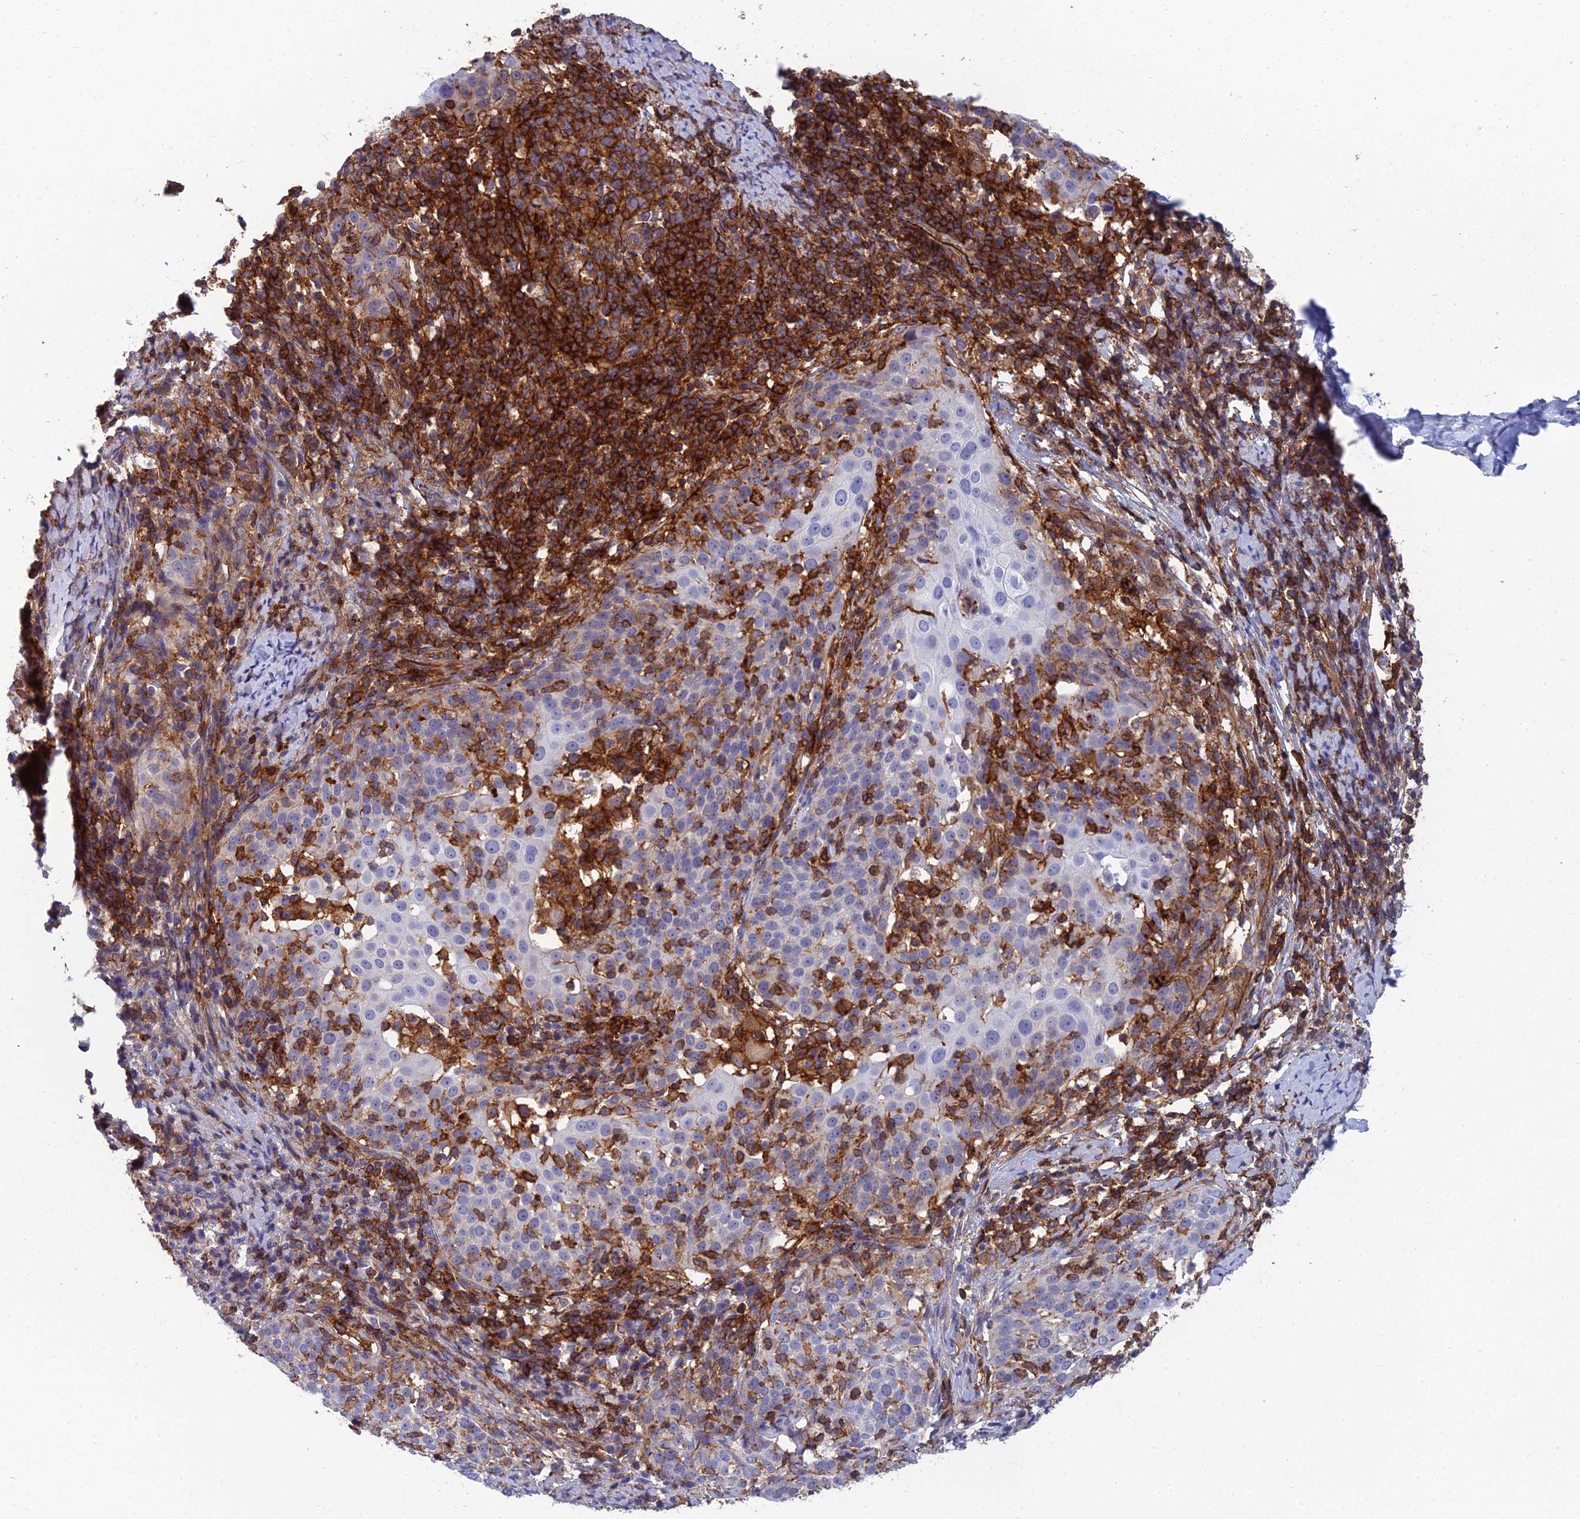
{"staining": {"intensity": "negative", "quantity": "none", "location": "none"}, "tissue": "cervical cancer", "cell_type": "Tumor cells", "image_type": "cancer", "snomed": [{"axis": "morphology", "description": "Squamous cell carcinoma, NOS"}, {"axis": "topography", "description": "Cervix"}], "caption": "Tumor cells are negative for protein expression in human cervical squamous cell carcinoma.", "gene": "PPP1R18", "patient": {"sex": "female", "age": 57}}